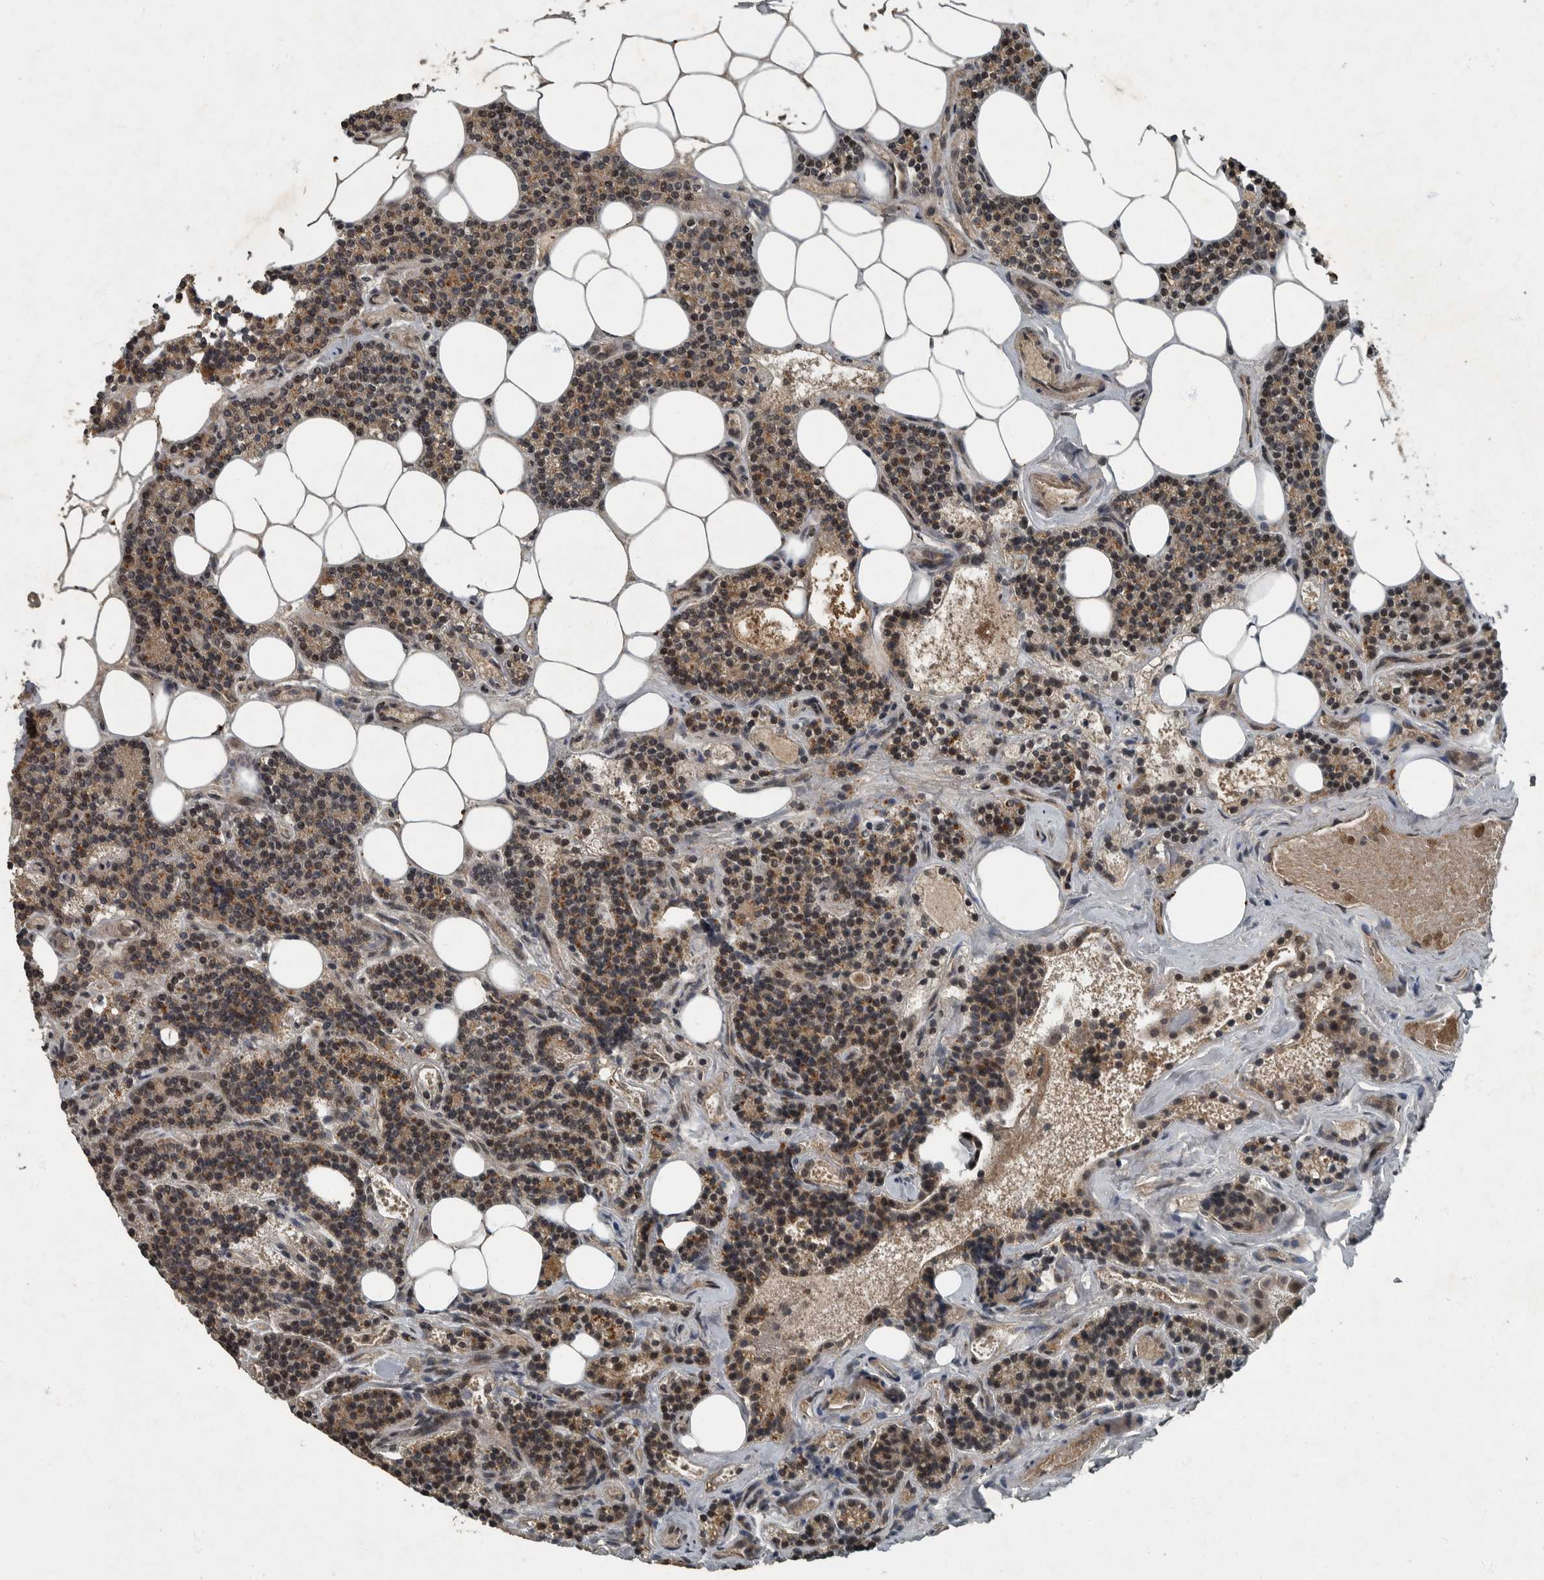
{"staining": {"intensity": "moderate", "quantity": ">75%", "location": "cytoplasmic/membranous"}, "tissue": "parathyroid gland", "cell_type": "Glandular cells", "image_type": "normal", "snomed": [{"axis": "morphology", "description": "Normal tissue, NOS"}, {"axis": "topography", "description": "Parathyroid gland"}], "caption": "IHC image of benign parathyroid gland: parathyroid gland stained using immunohistochemistry (IHC) demonstrates medium levels of moderate protein expression localized specifically in the cytoplasmic/membranous of glandular cells, appearing as a cytoplasmic/membranous brown color.", "gene": "FOXO1", "patient": {"sex": "female", "age": 43}}